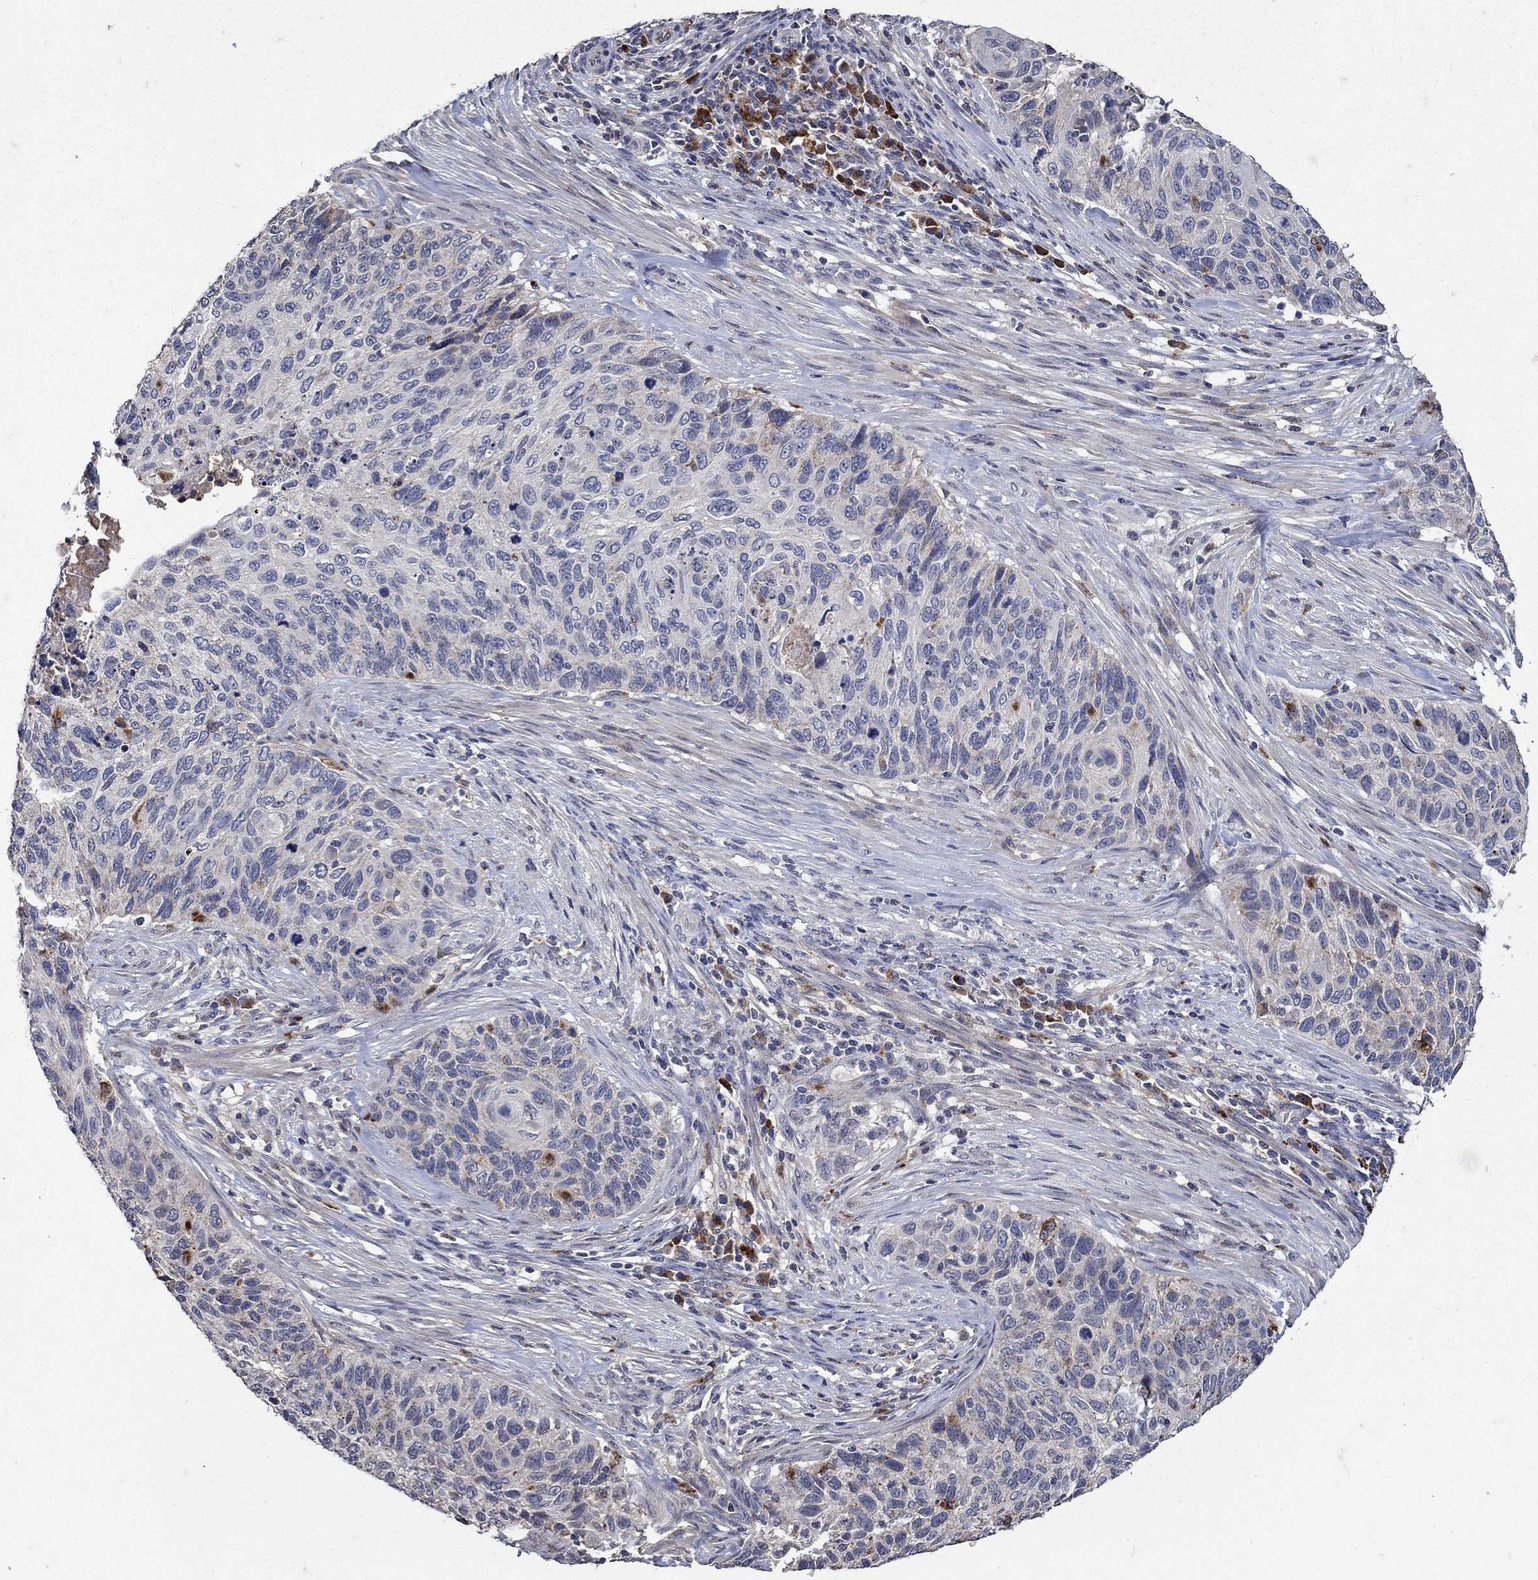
{"staining": {"intensity": "negative", "quantity": "none", "location": "none"}, "tissue": "cervical cancer", "cell_type": "Tumor cells", "image_type": "cancer", "snomed": [{"axis": "morphology", "description": "Squamous cell carcinoma, NOS"}, {"axis": "topography", "description": "Cervix"}], "caption": "DAB (3,3'-diaminobenzidine) immunohistochemical staining of human cervical cancer exhibits no significant staining in tumor cells.", "gene": "NPC2", "patient": {"sex": "female", "age": 70}}